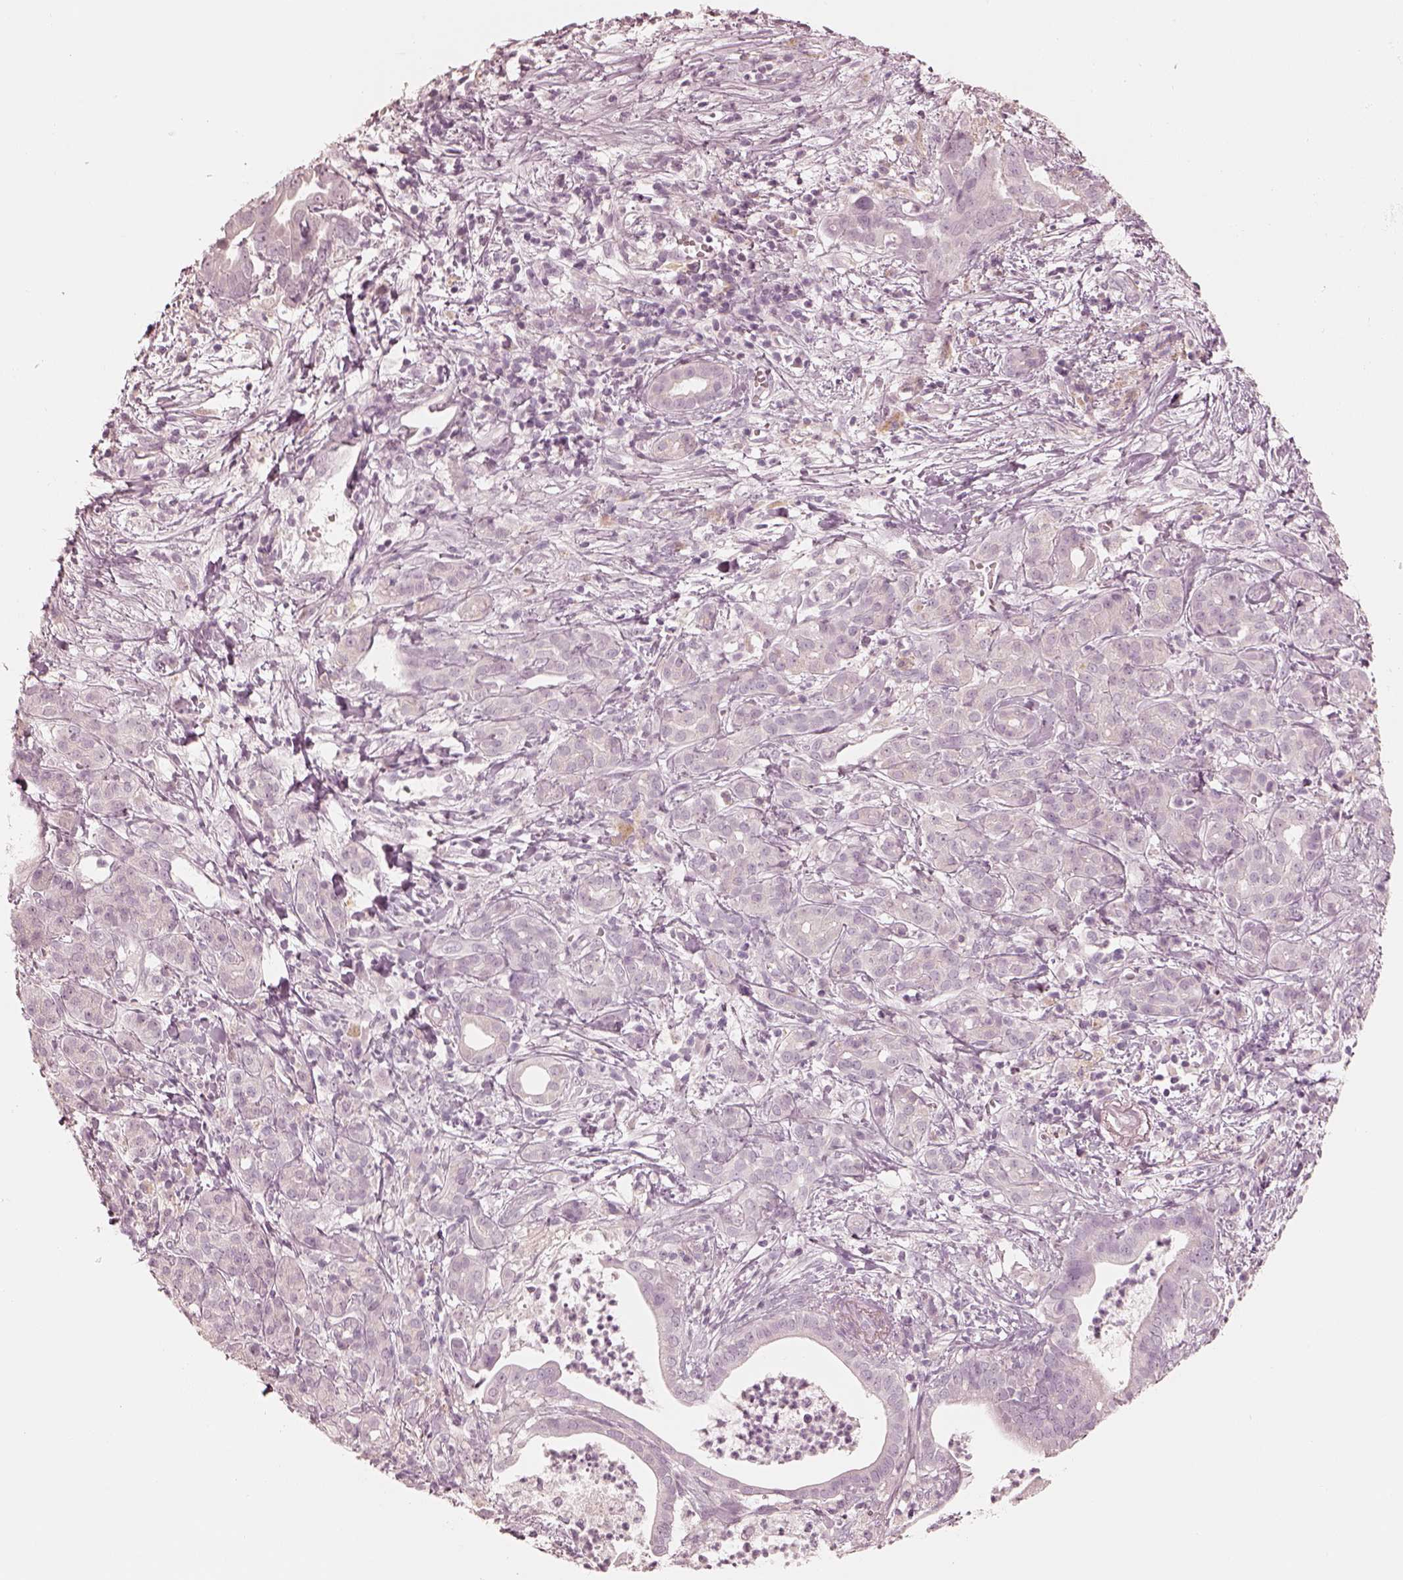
{"staining": {"intensity": "negative", "quantity": "none", "location": "none"}, "tissue": "pancreatic cancer", "cell_type": "Tumor cells", "image_type": "cancer", "snomed": [{"axis": "morphology", "description": "Adenocarcinoma, NOS"}, {"axis": "topography", "description": "Pancreas"}], "caption": "A photomicrograph of pancreatic cancer stained for a protein shows no brown staining in tumor cells. (DAB immunohistochemistry (IHC) visualized using brightfield microscopy, high magnification).", "gene": "CALR3", "patient": {"sex": "male", "age": 61}}